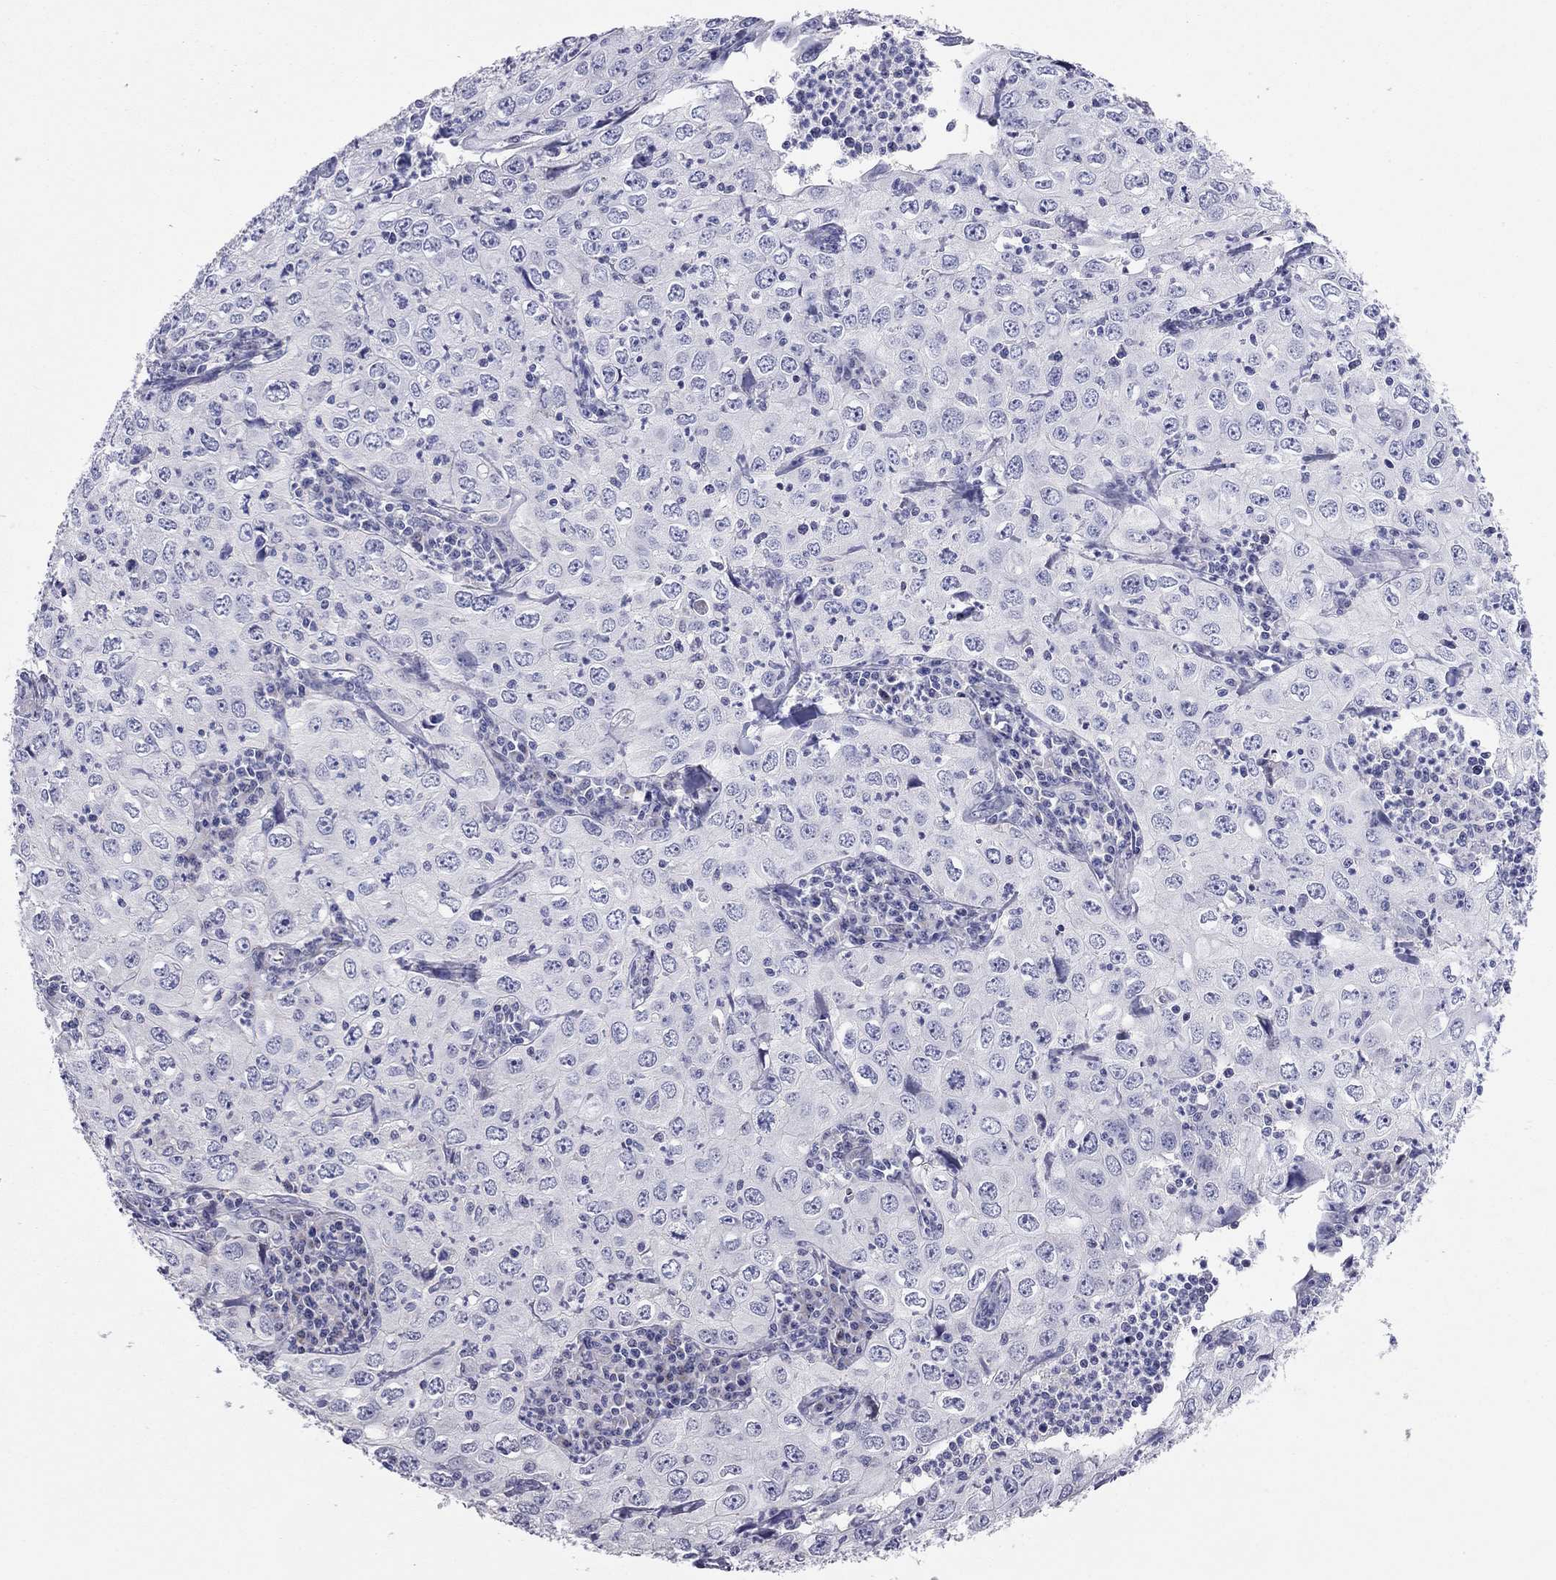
{"staining": {"intensity": "negative", "quantity": "none", "location": "none"}, "tissue": "cervical cancer", "cell_type": "Tumor cells", "image_type": "cancer", "snomed": [{"axis": "morphology", "description": "Squamous cell carcinoma, NOS"}, {"axis": "topography", "description": "Cervix"}], "caption": "Human cervical cancer stained for a protein using immunohistochemistry exhibits no positivity in tumor cells.", "gene": "SYTL2", "patient": {"sex": "female", "age": 24}}